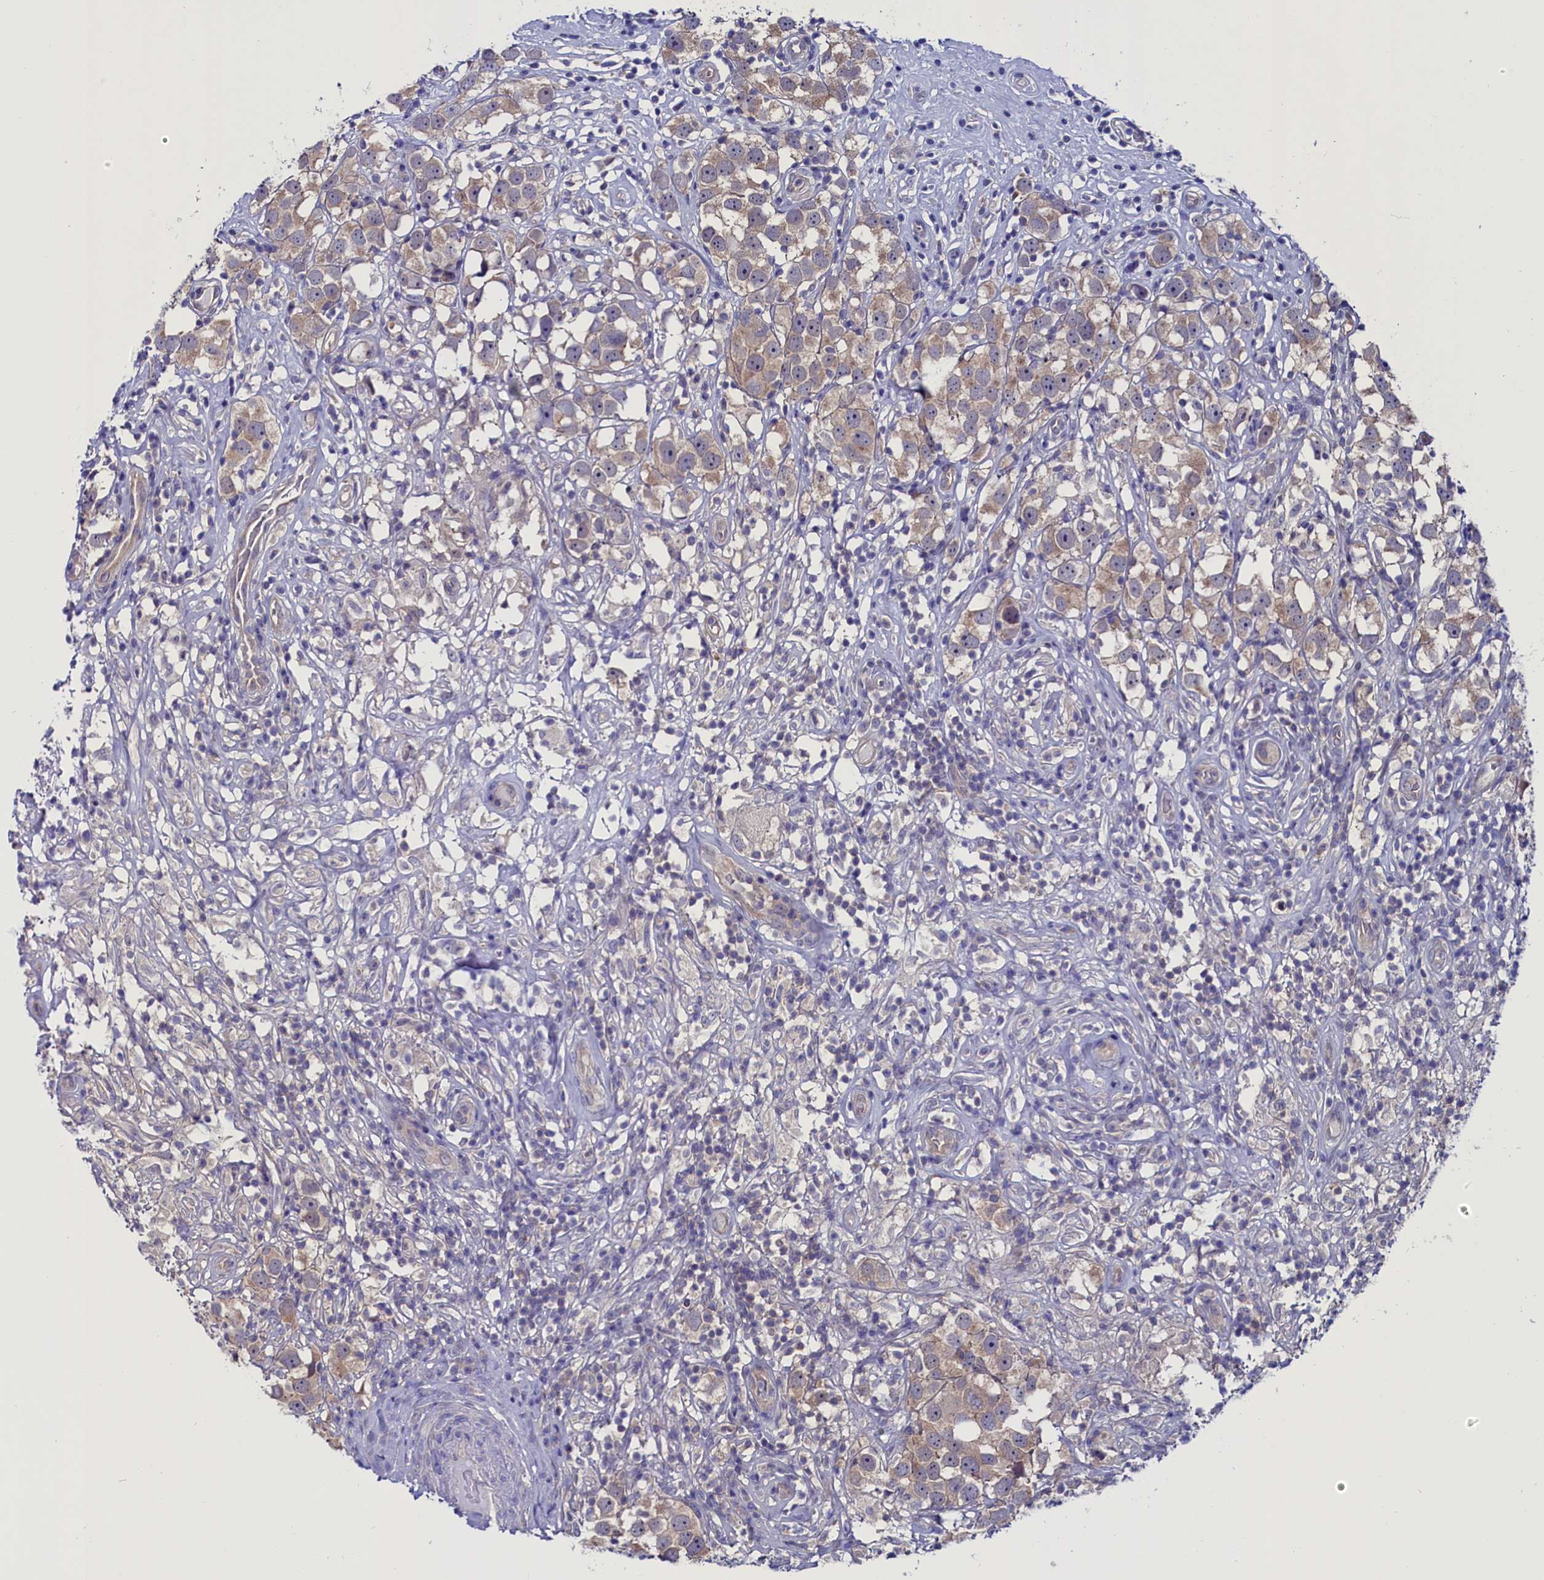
{"staining": {"intensity": "weak", "quantity": ">75%", "location": "cytoplasmic/membranous"}, "tissue": "testis cancer", "cell_type": "Tumor cells", "image_type": "cancer", "snomed": [{"axis": "morphology", "description": "Seminoma, NOS"}, {"axis": "topography", "description": "Testis"}], "caption": "Immunohistochemistry micrograph of neoplastic tissue: testis seminoma stained using immunohistochemistry (IHC) reveals low levels of weak protein expression localized specifically in the cytoplasmic/membranous of tumor cells, appearing as a cytoplasmic/membranous brown color.", "gene": "CIAPIN1", "patient": {"sex": "male", "age": 49}}